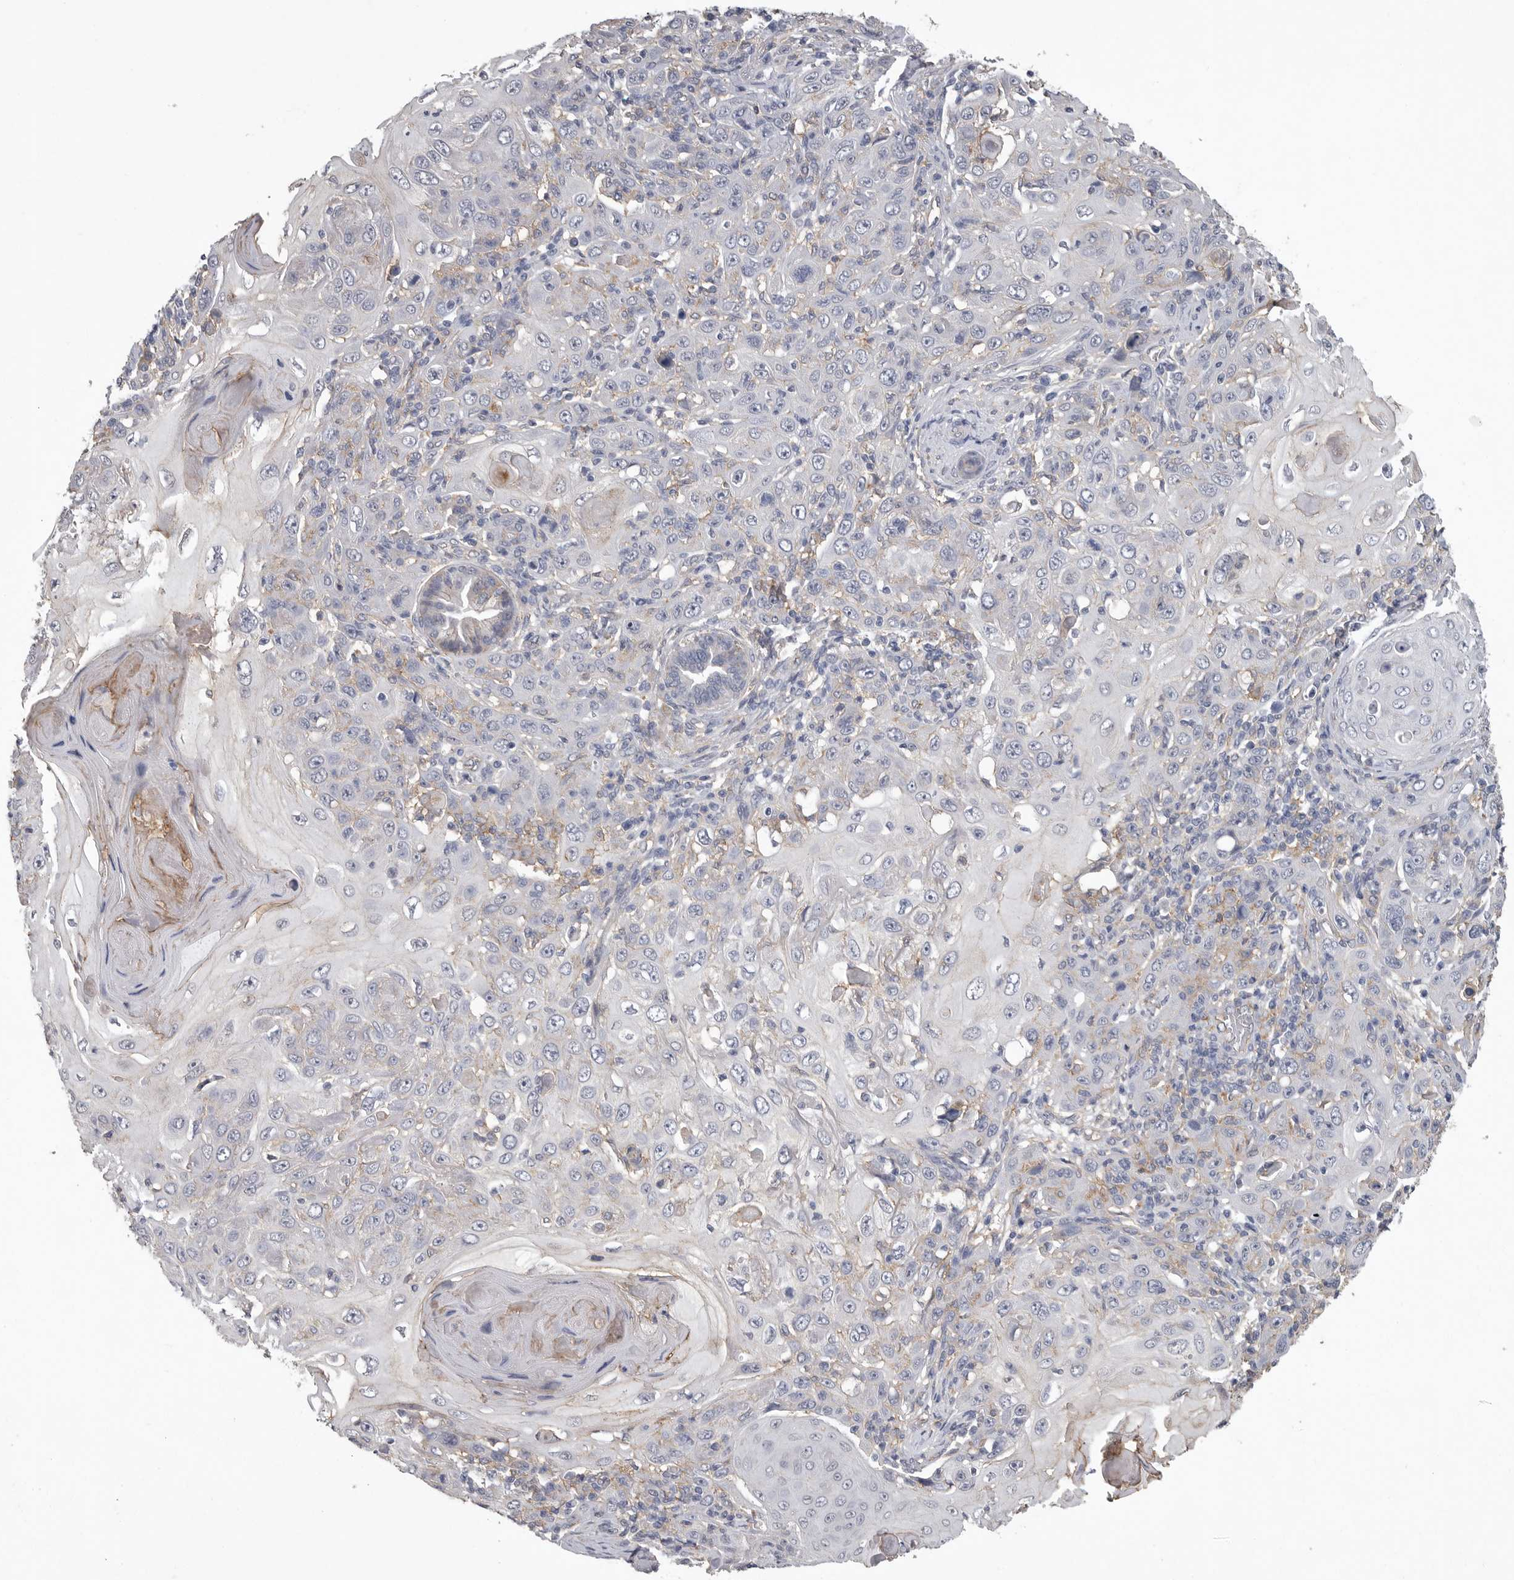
{"staining": {"intensity": "negative", "quantity": "none", "location": "none"}, "tissue": "skin cancer", "cell_type": "Tumor cells", "image_type": "cancer", "snomed": [{"axis": "morphology", "description": "Squamous cell carcinoma, NOS"}, {"axis": "topography", "description": "Skin"}], "caption": "Photomicrograph shows no protein positivity in tumor cells of skin squamous cell carcinoma tissue.", "gene": "NECTIN2", "patient": {"sex": "female", "age": 88}}